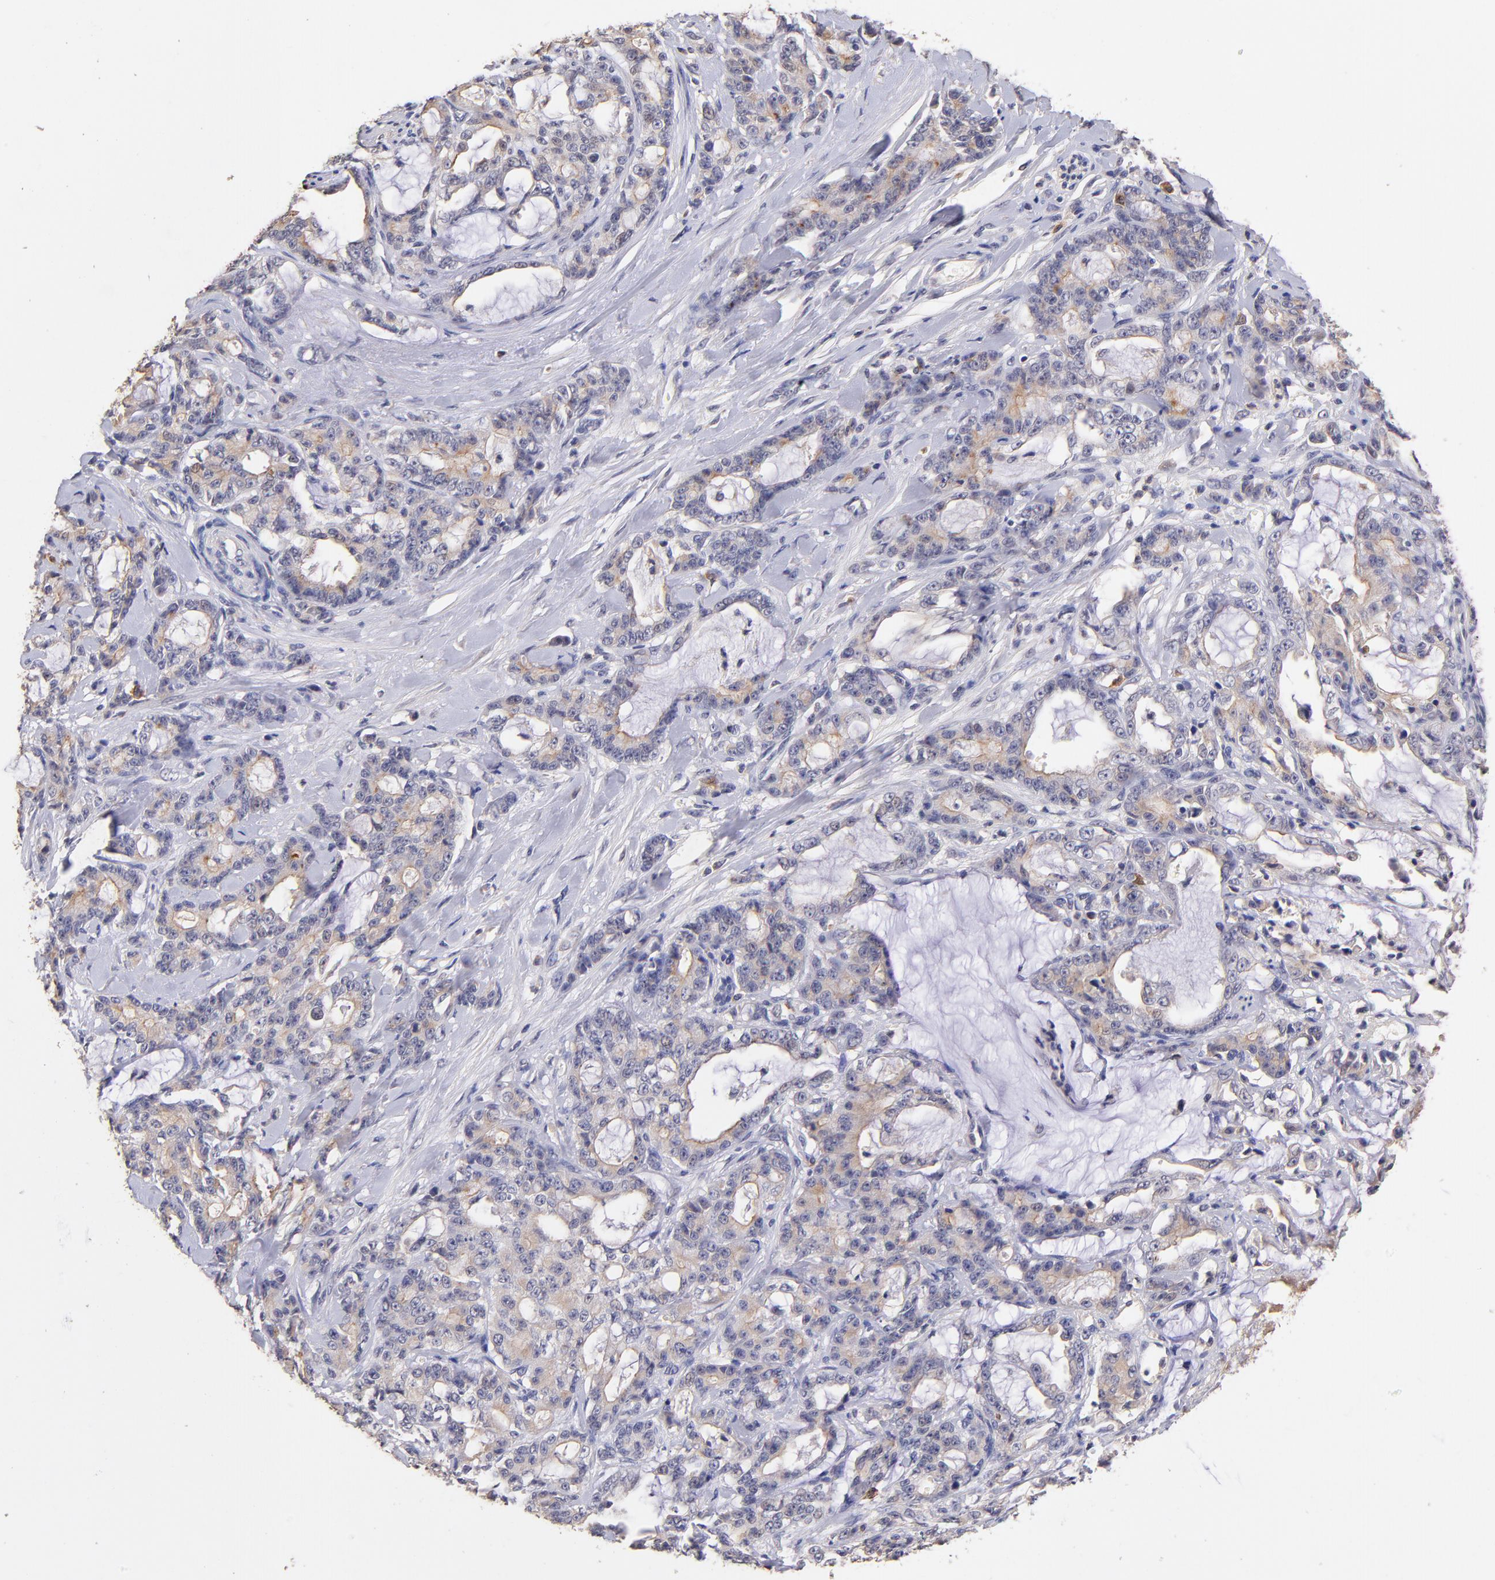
{"staining": {"intensity": "weak", "quantity": ">75%", "location": "cytoplasmic/membranous"}, "tissue": "pancreatic cancer", "cell_type": "Tumor cells", "image_type": "cancer", "snomed": [{"axis": "morphology", "description": "Adenocarcinoma, NOS"}, {"axis": "topography", "description": "Pancreas"}], "caption": "A photomicrograph of adenocarcinoma (pancreatic) stained for a protein reveals weak cytoplasmic/membranous brown staining in tumor cells.", "gene": "RNASEL", "patient": {"sex": "female", "age": 73}}